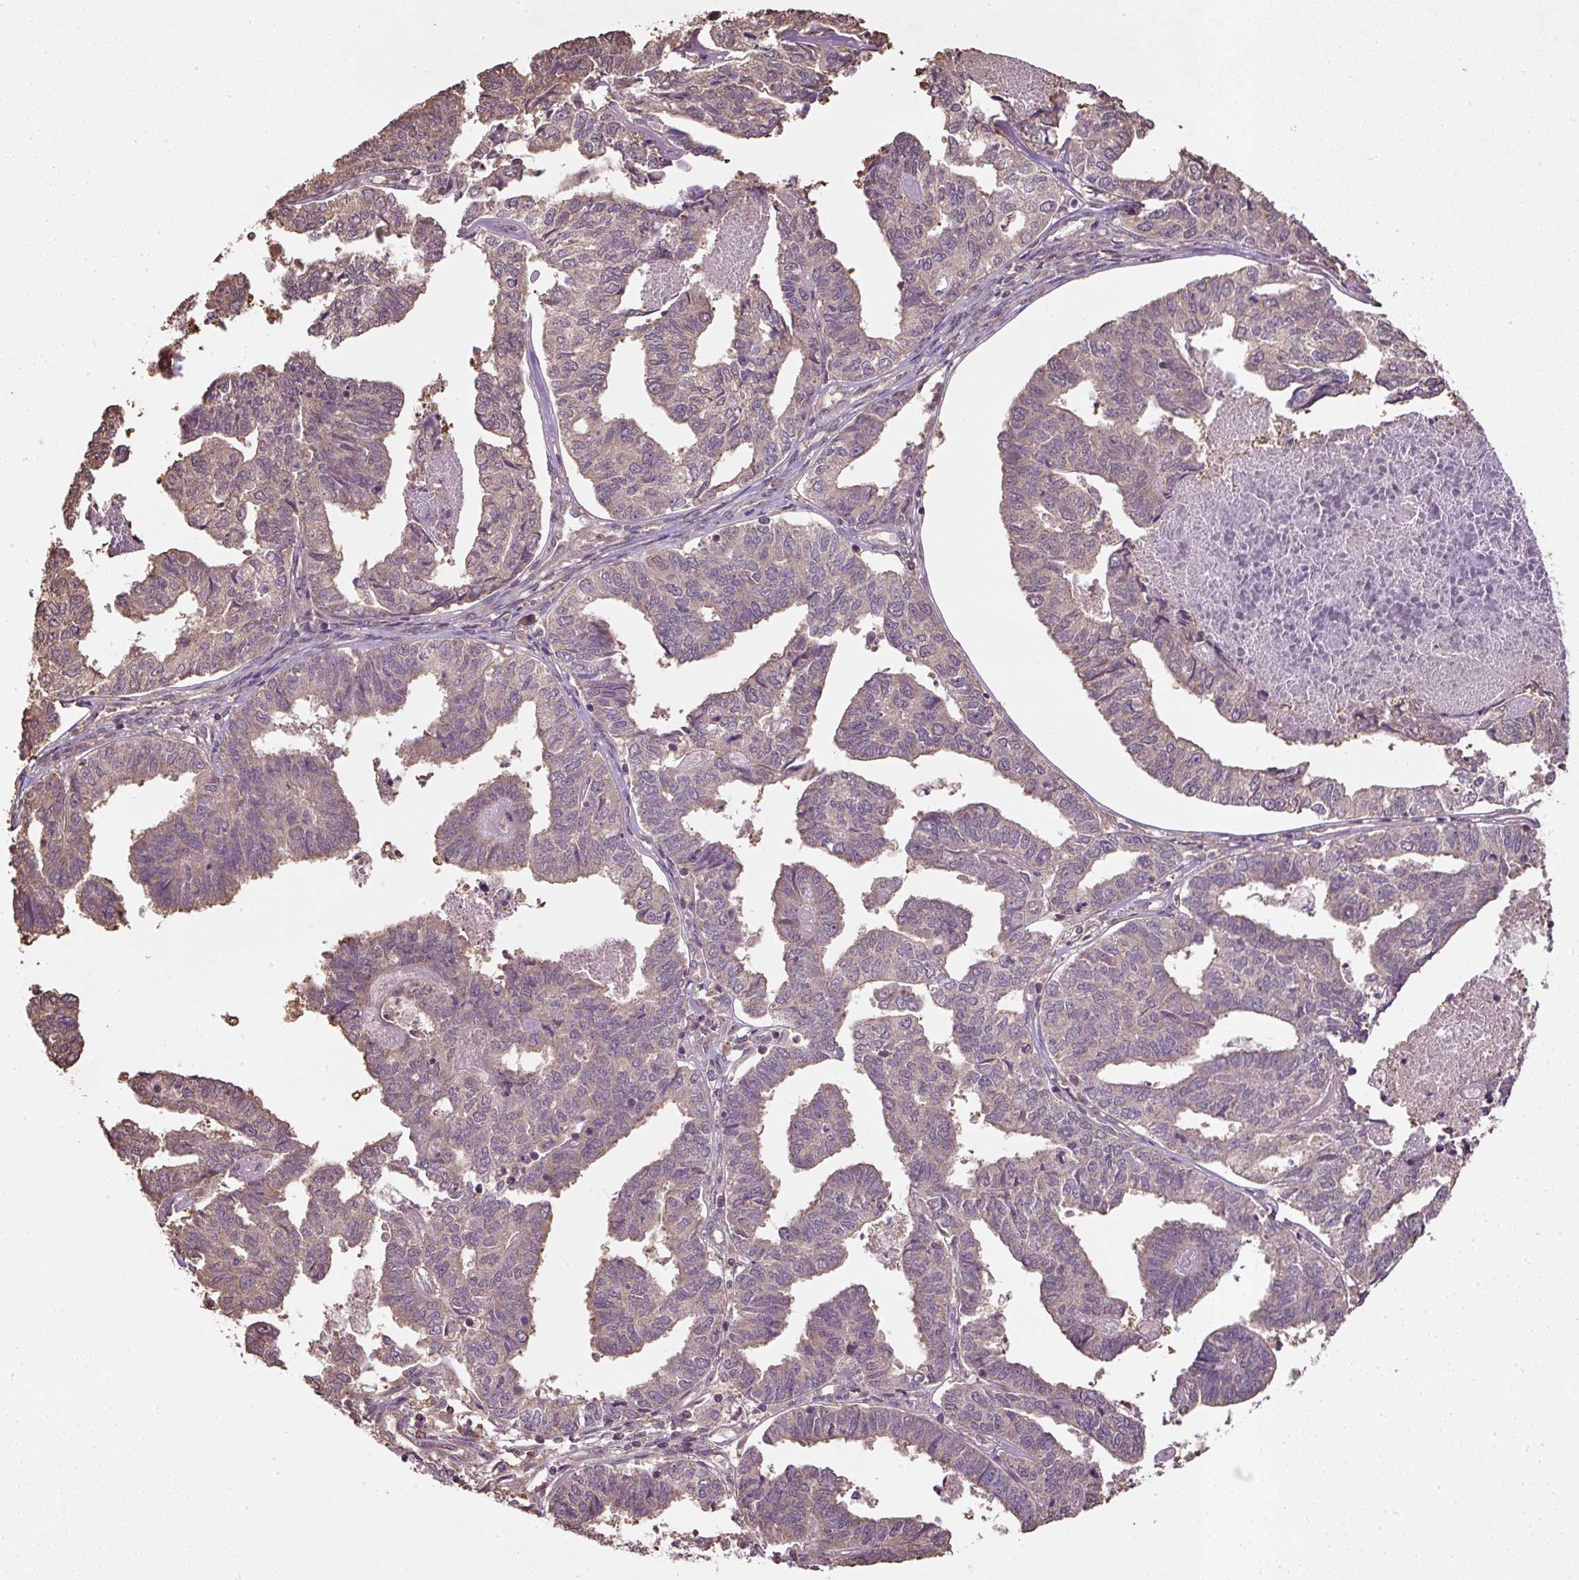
{"staining": {"intensity": "weak", "quantity": "25%-75%", "location": "cytoplasmic/membranous"}, "tissue": "endometrial cancer", "cell_type": "Tumor cells", "image_type": "cancer", "snomed": [{"axis": "morphology", "description": "Adenocarcinoma, NOS"}, {"axis": "topography", "description": "Endometrium"}], "caption": "DAB (3,3'-diaminobenzidine) immunohistochemical staining of endometrial cancer demonstrates weak cytoplasmic/membranous protein staining in approximately 25%-75% of tumor cells.", "gene": "TMEM170B", "patient": {"sex": "female", "age": 73}}